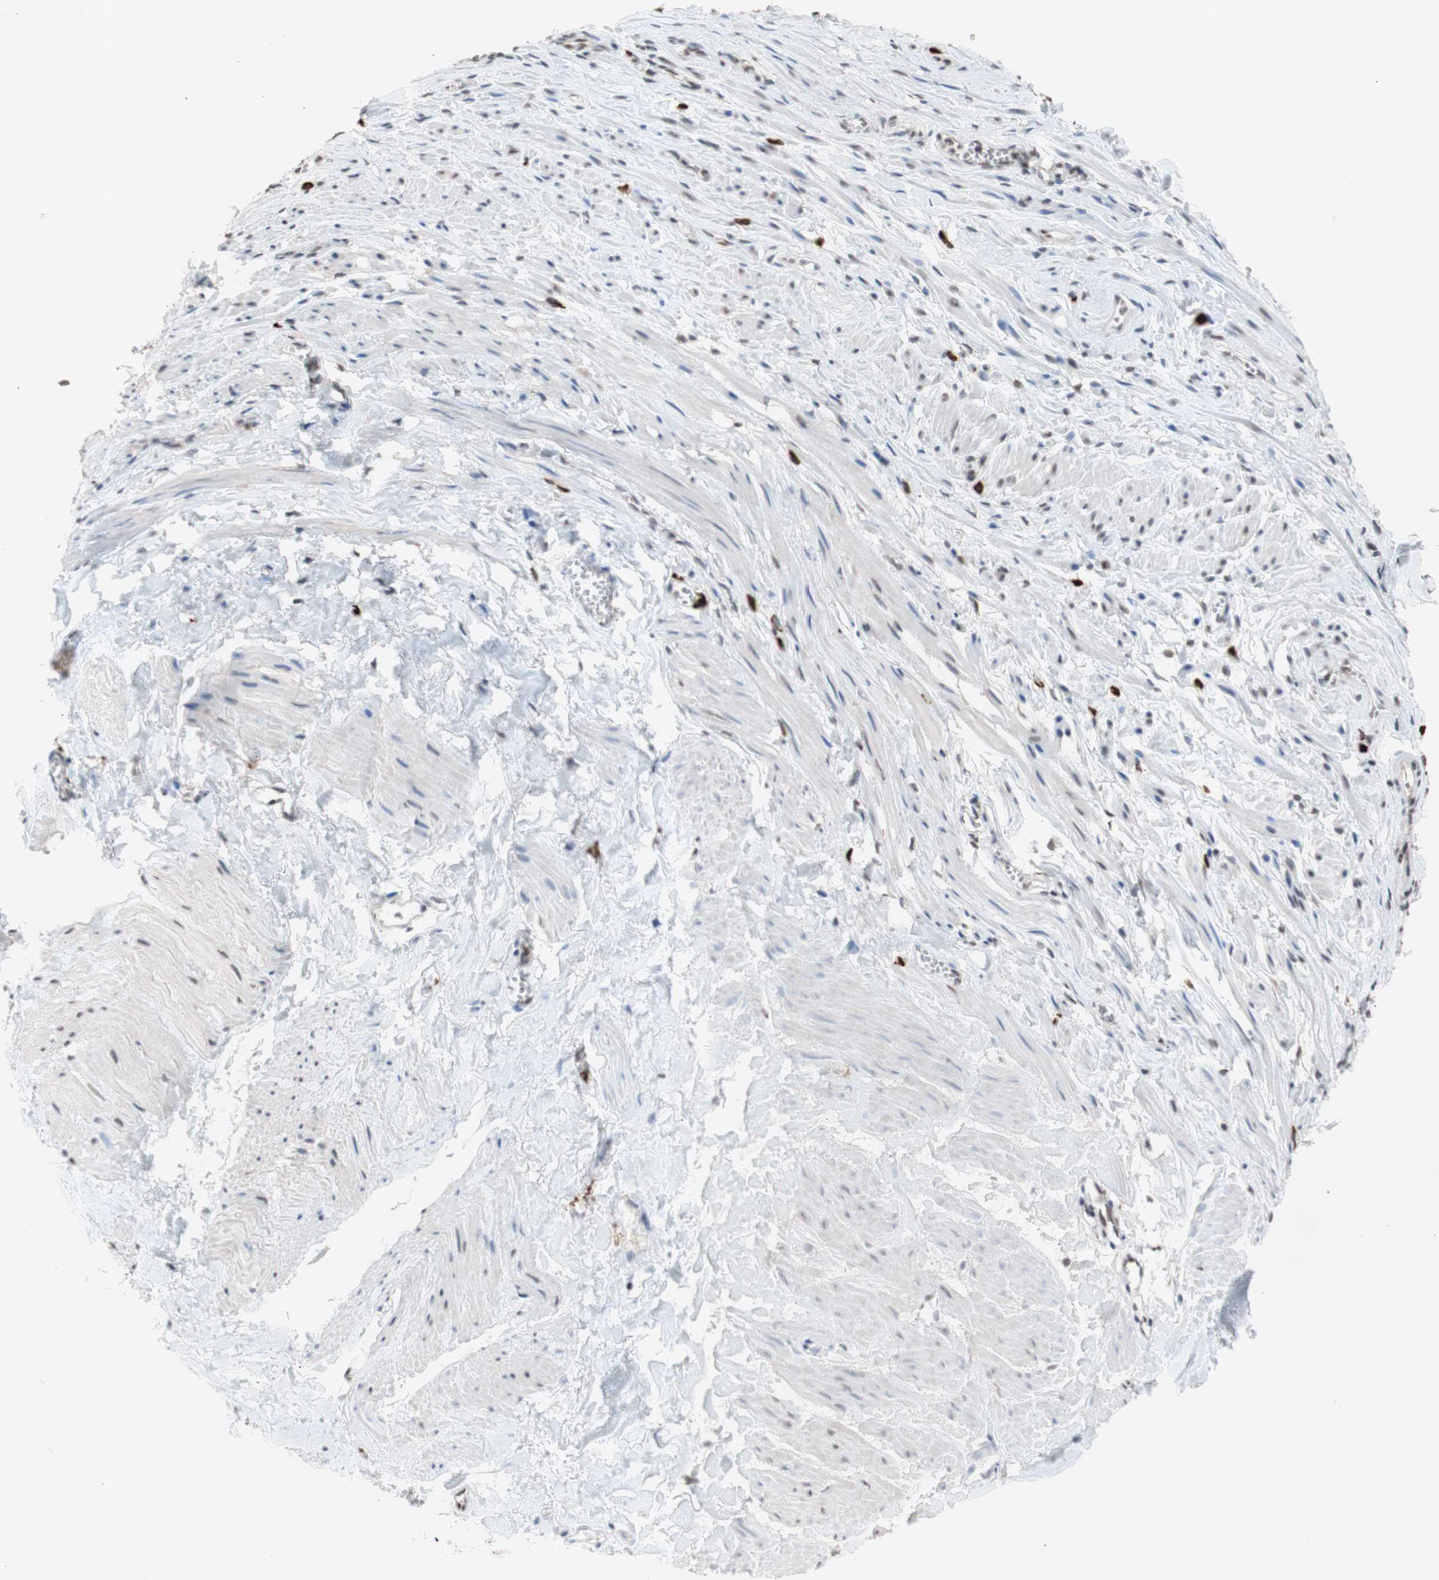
{"staining": {"intensity": "weak", "quantity": ">75%", "location": "nuclear"}, "tissue": "vagina", "cell_type": "Squamous epithelial cells", "image_type": "normal", "snomed": [{"axis": "morphology", "description": "Normal tissue, NOS"}, {"axis": "topography", "description": "Soft tissue"}, {"axis": "topography", "description": "Vagina"}], "caption": "Weak nuclear staining for a protein is present in approximately >75% of squamous epithelial cells of benign vagina using immunohistochemistry (IHC).", "gene": "SFPQ", "patient": {"sex": "female", "age": 61}}